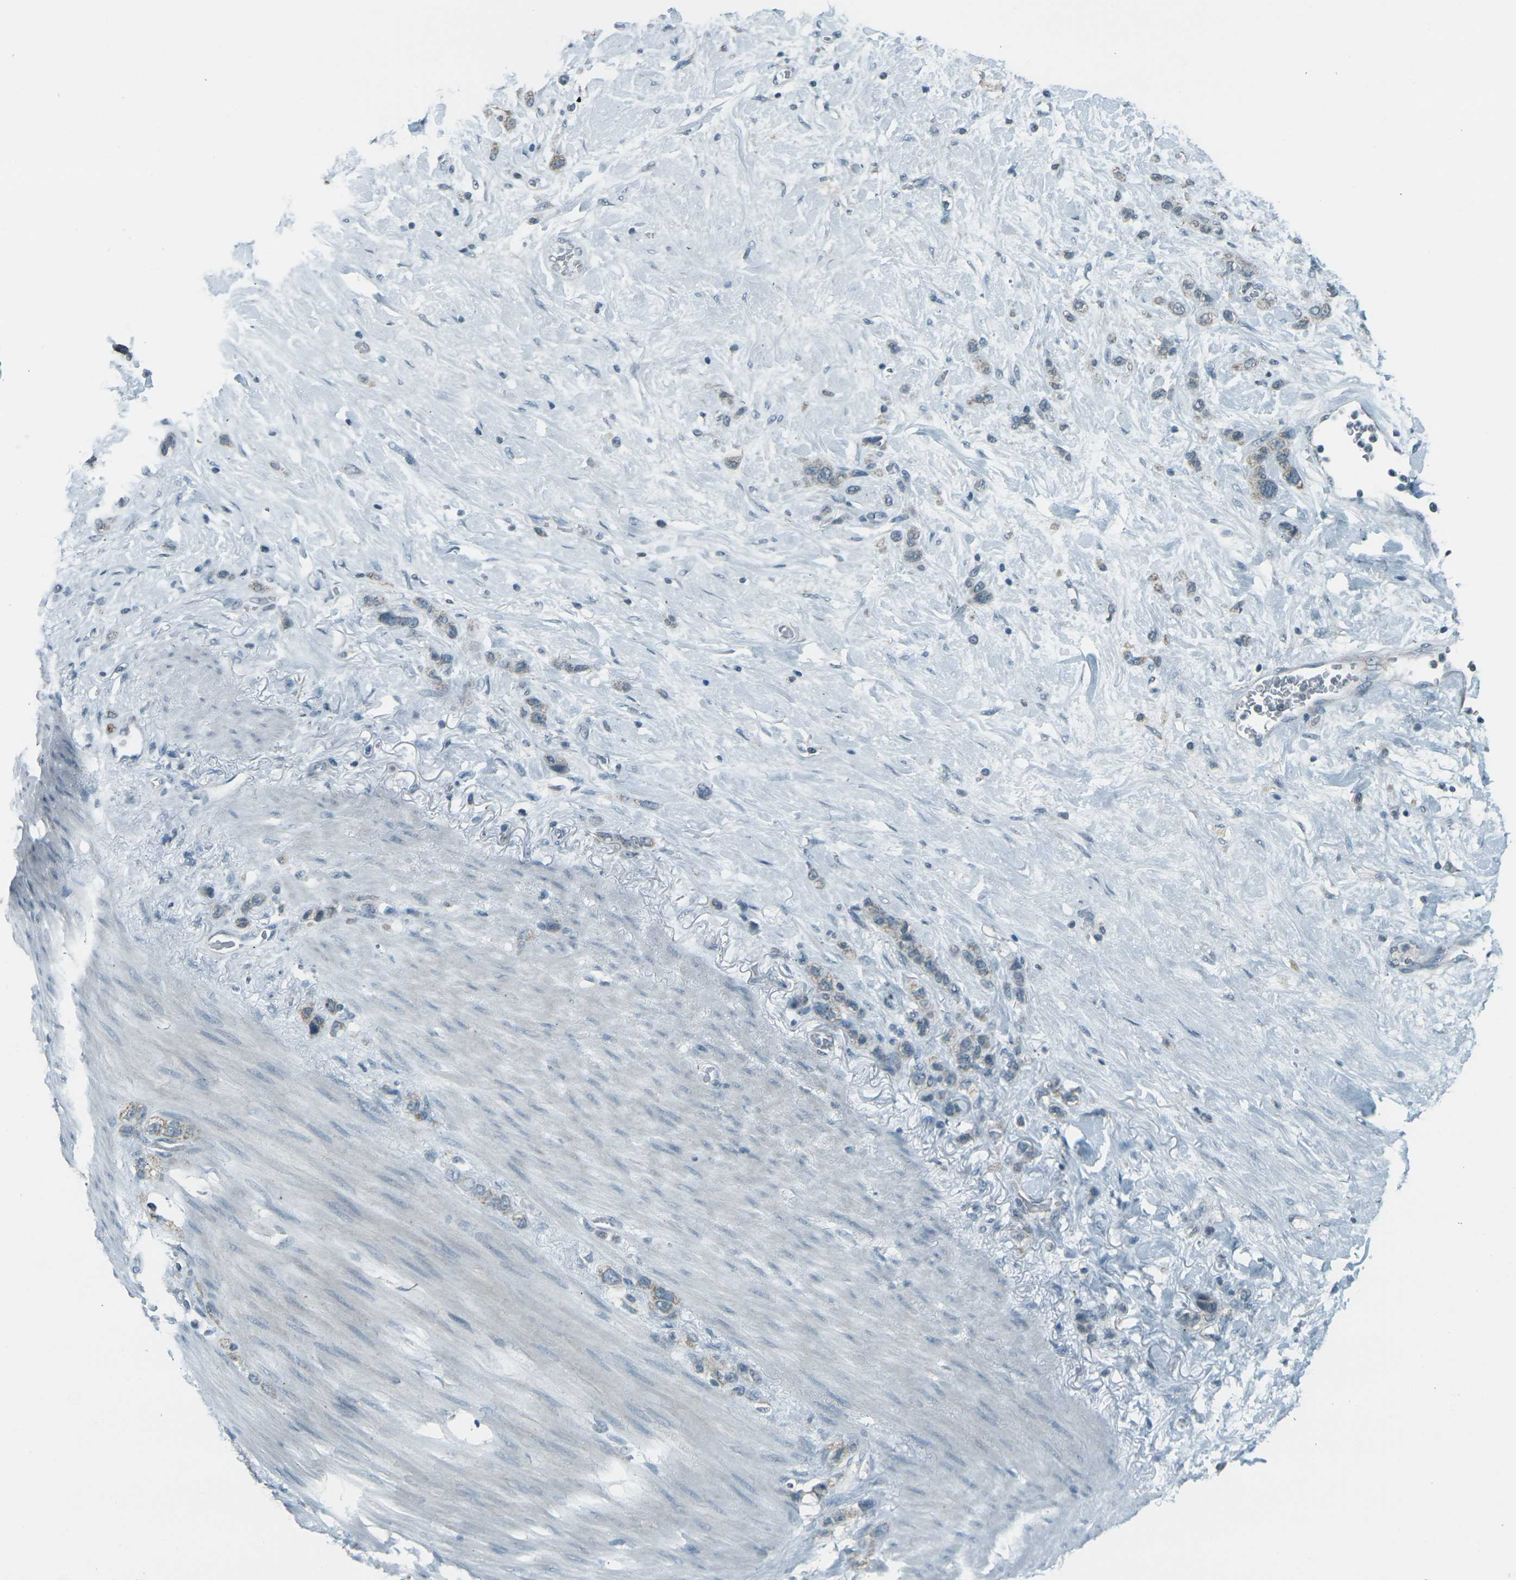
{"staining": {"intensity": "weak", "quantity": "25%-75%", "location": "cytoplasmic/membranous"}, "tissue": "stomach cancer", "cell_type": "Tumor cells", "image_type": "cancer", "snomed": [{"axis": "morphology", "description": "Adenocarcinoma, NOS"}, {"axis": "morphology", "description": "Adenocarcinoma, High grade"}, {"axis": "topography", "description": "Stomach, upper"}, {"axis": "topography", "description": "Stomach, lower"}], "caption": "Stomach cancer tissue demonstrates weak cytoplasmic/membranous expression in about 25%-75% of tumor cells, visualized by immunohistochemistry.", "gene": "H2BC1", "patient": {"sex": "female", "age": 65}}